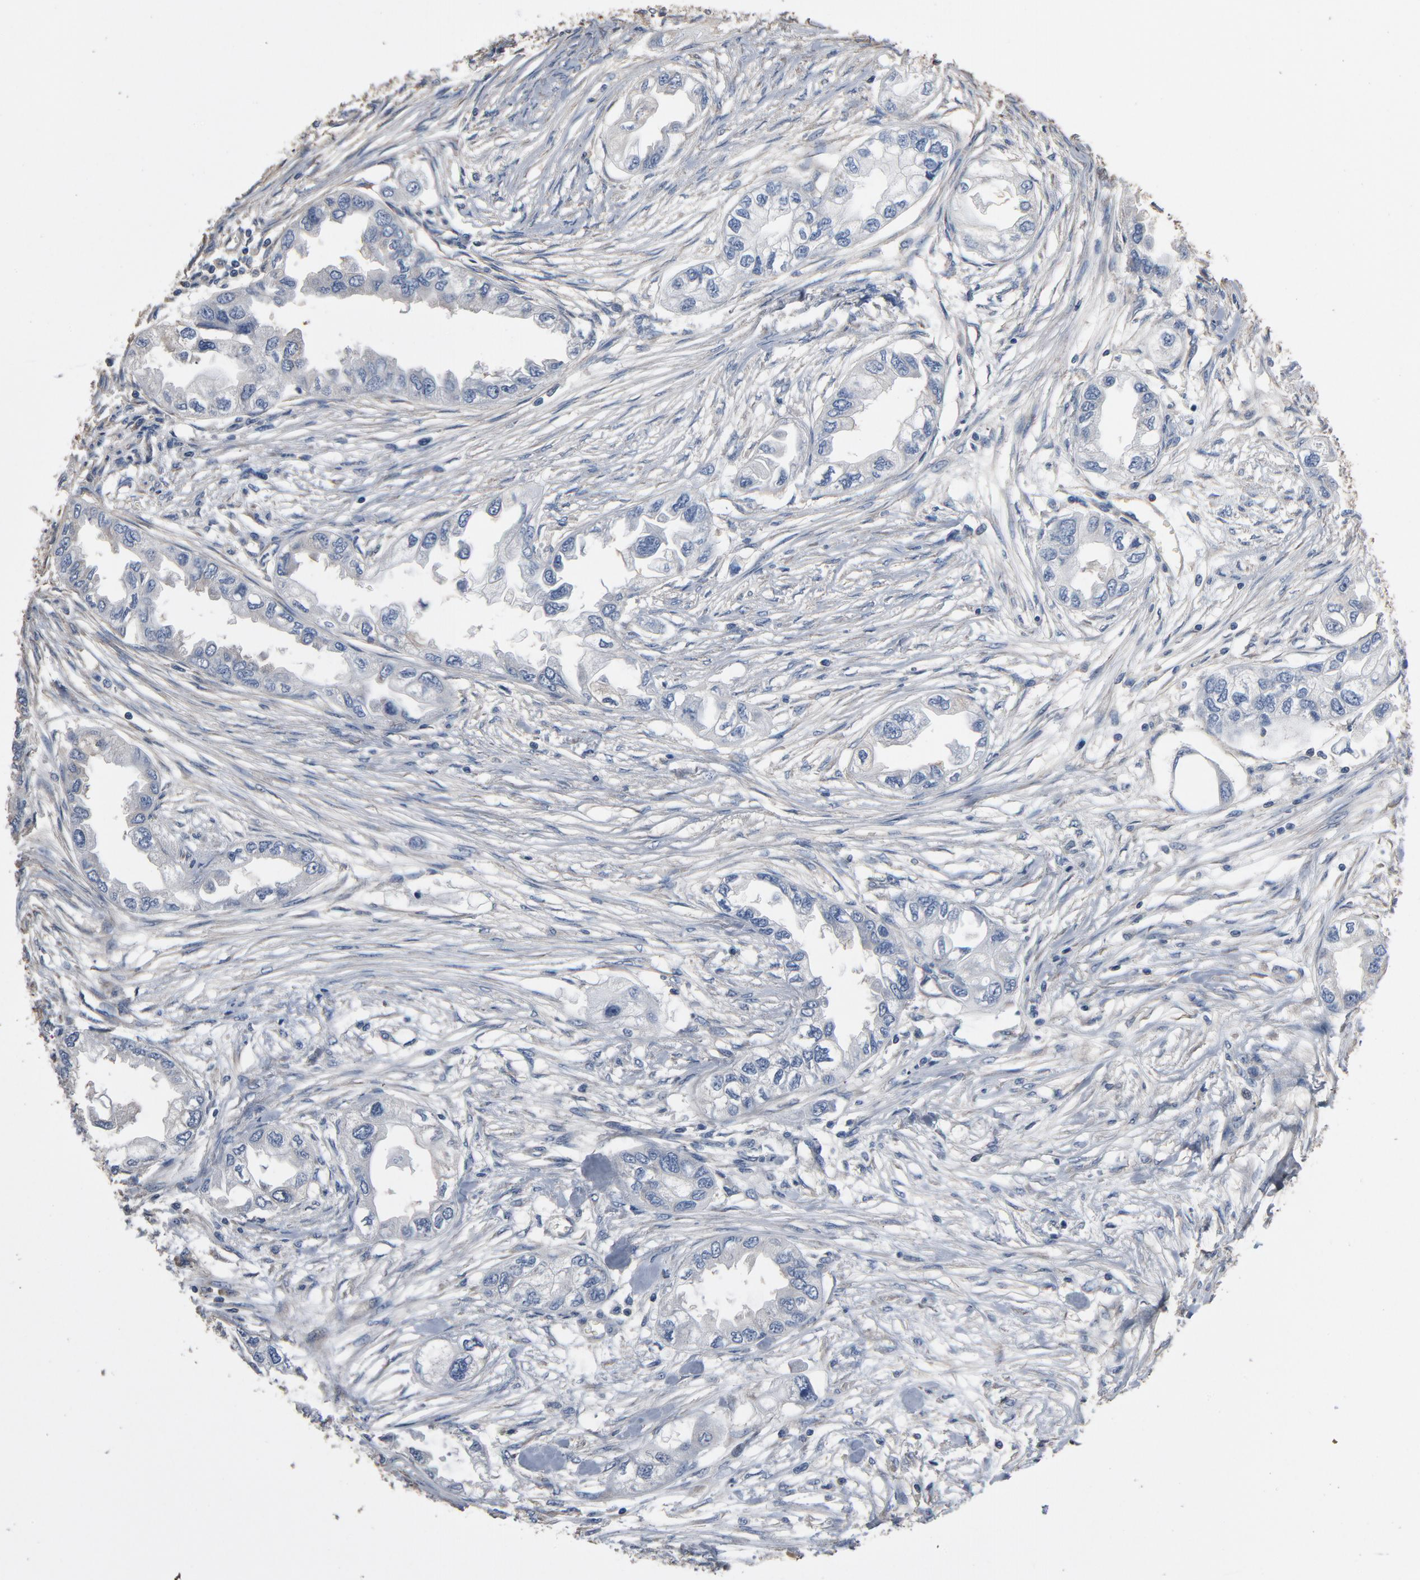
{"staining": {"intensity": "negative", "quantity": "none", "location": "none"}, "tissue": "endometrial cancer", "cell_type": "Tumor cells", "image_type": "cancer", "snomed": [{"axis": "morphology", "description": "Adenocarcinoma, NOS"}, {"axis": "topography", "description": "Endometrium"}], "caption": "A high-resolution micrograph shows immunohistochemistry staining of endometrial adenocarcinoma, which demonstrates no significant staining in tumor cells. (DAB (3,3'-diaminobenzidine) immunohistochemistry visualized using brightfield microscopy, high magnification).", "gene": "SOX6", "patient": {"sex": "female", "age": 67}}